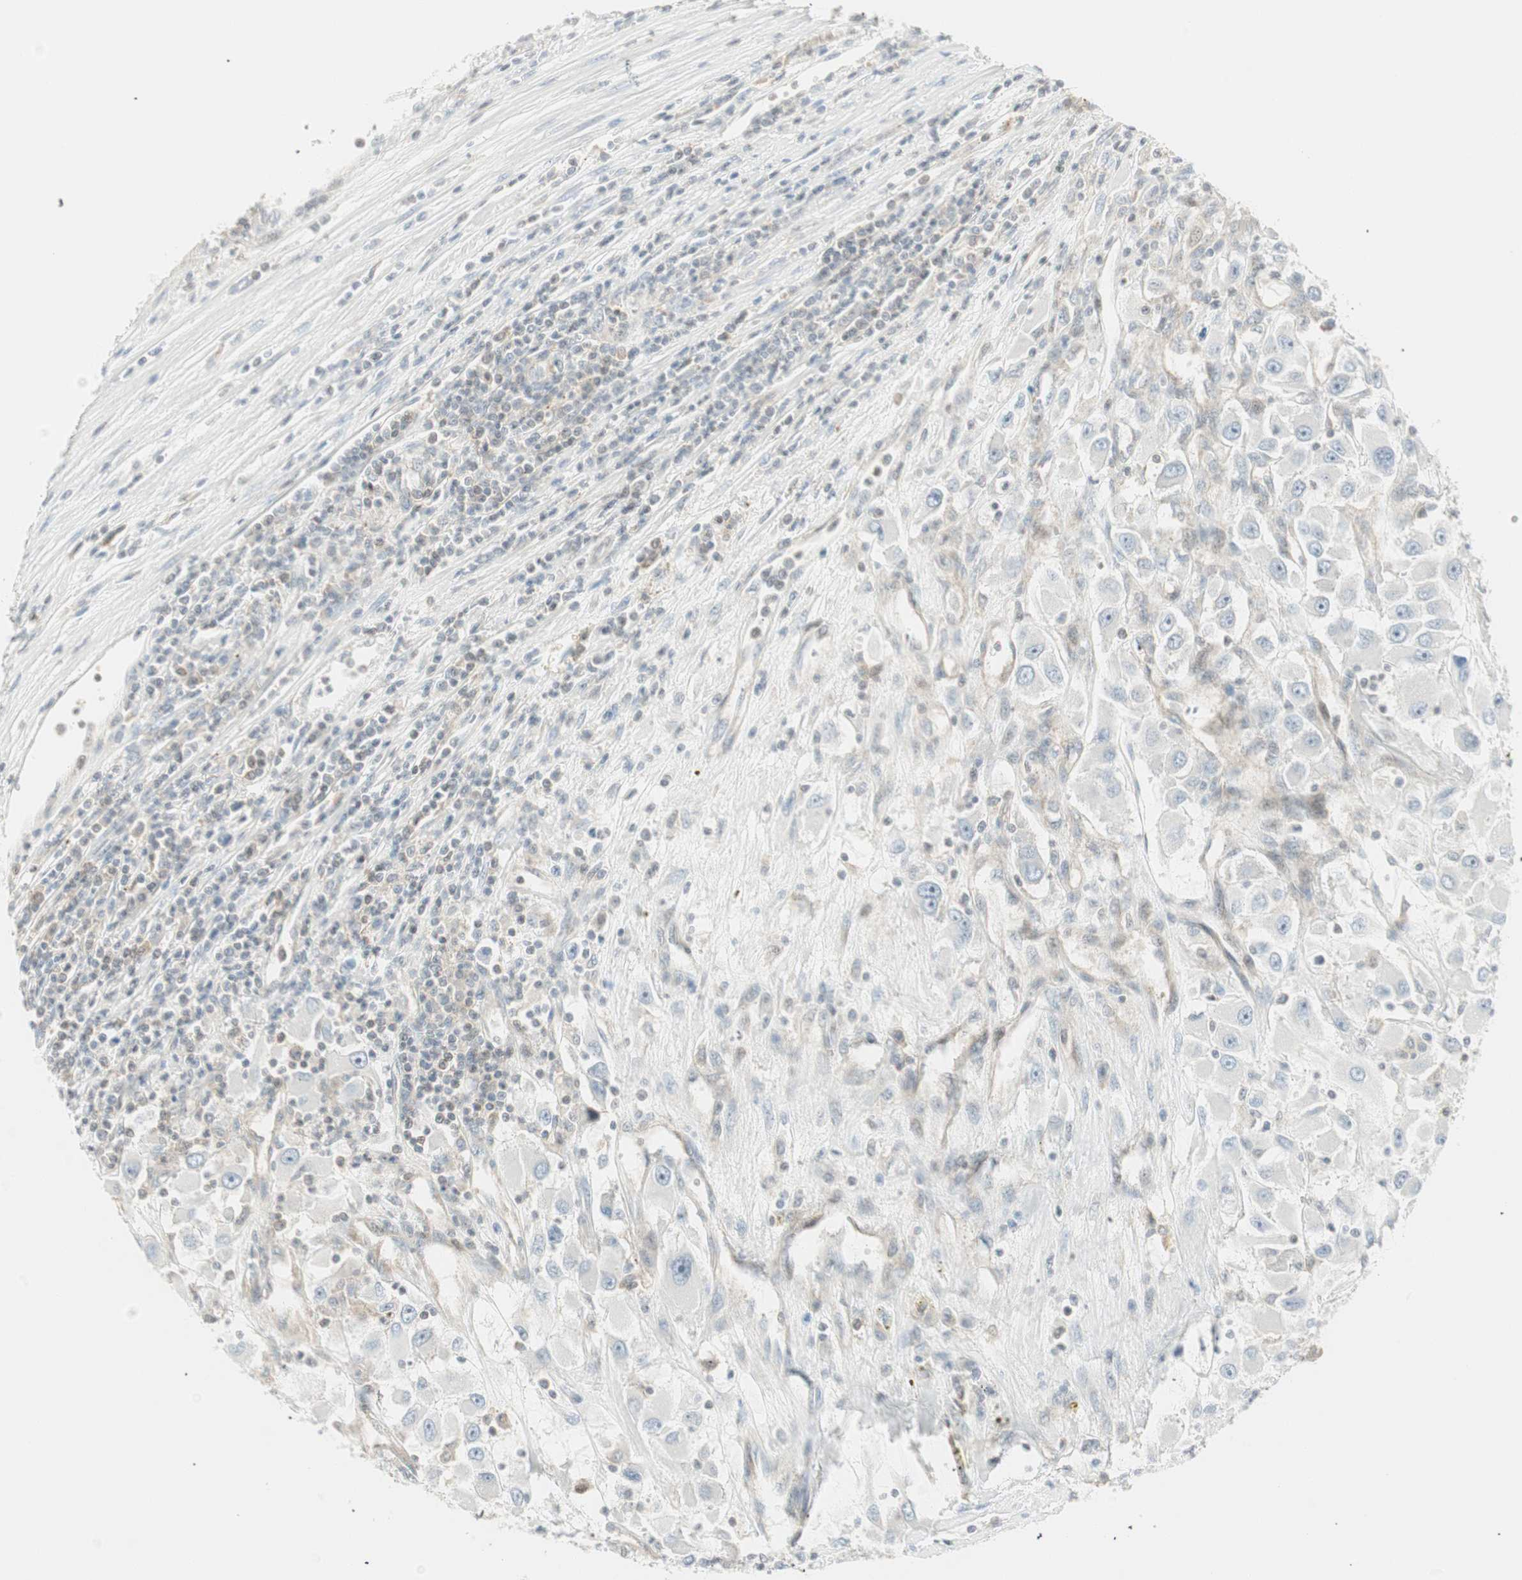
{"staining": {"intensity": "negative", "quantity": "none", "location": "none"}, "tissue": "renal cancer", "cell_type": "Tumor cells", "image_type": "cancer", "snomed": [{"axis": "morphology", "description": "Adenocarcinoma, NOS"}, {"axis": "topography", "description": "Kidney"}], "caption": "This is a photomicrograph of immunohistochemistry (IHC) staining of renal adenocarcinoma, which shows no staining in tumor cells.", "gene": "PPP1CA", "patient": {"sex": "female", "age": 52}}